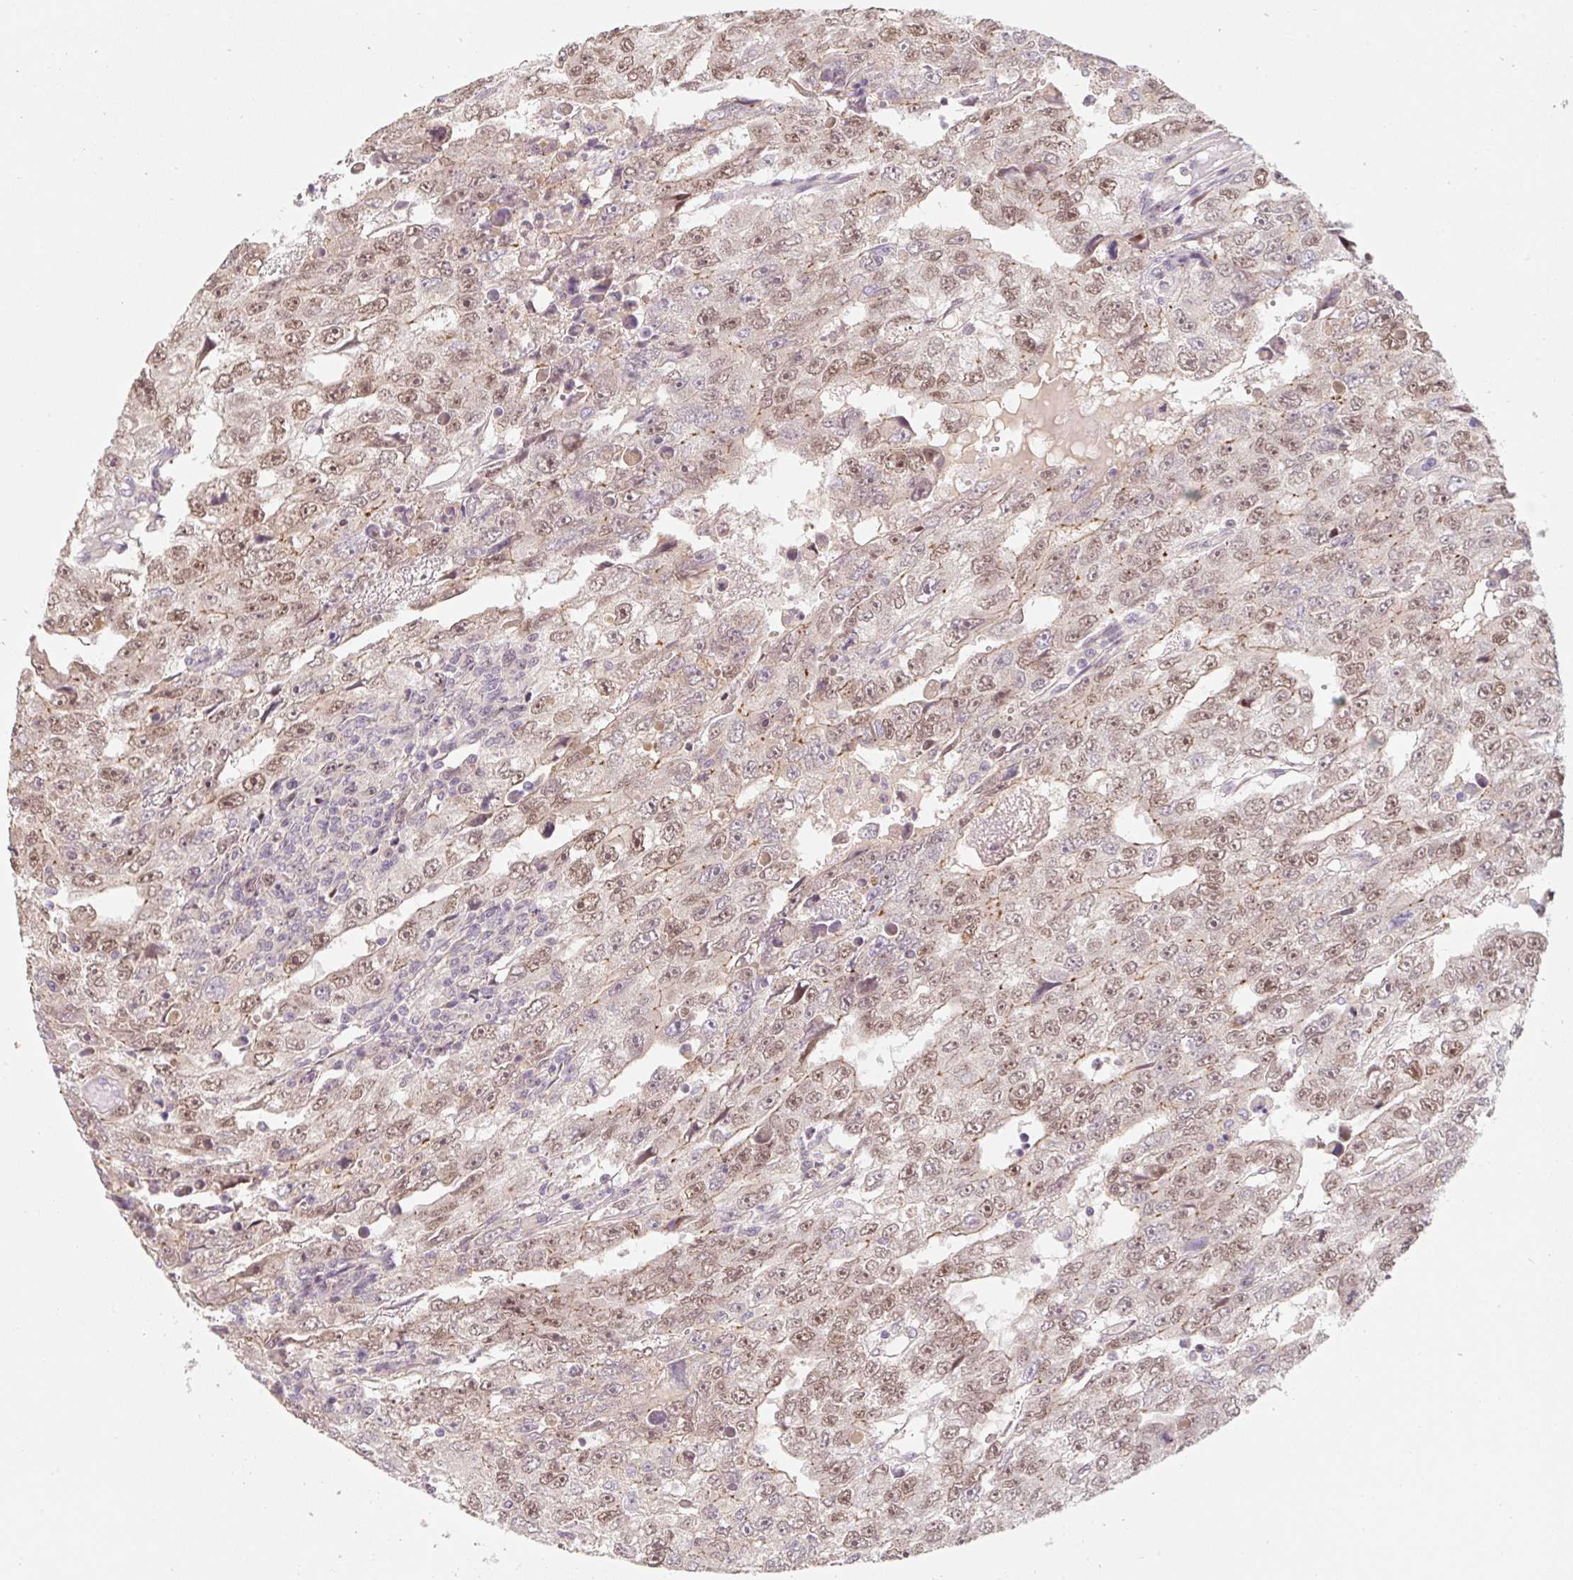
{"staining": {"intensity": "moderate", "quantity": "25%-75%", "location": "nuclear"}, "tissue": "testis cancer", "cell_type": "Tumor cells", "image_type": "cancer", "snomed": [{"axis": "morphology", "description": "Carcinoma, Embryonal, NOS"}, {"axis": "topography", "description": "Testis"}], "caption": "Tumor cells display medium levels of moderate nuclear staining in about 25%-75% of cells in testis embryonal carcinoma.", "gene": "MIA2", "patient": {"sex": "male", "age": 20}}